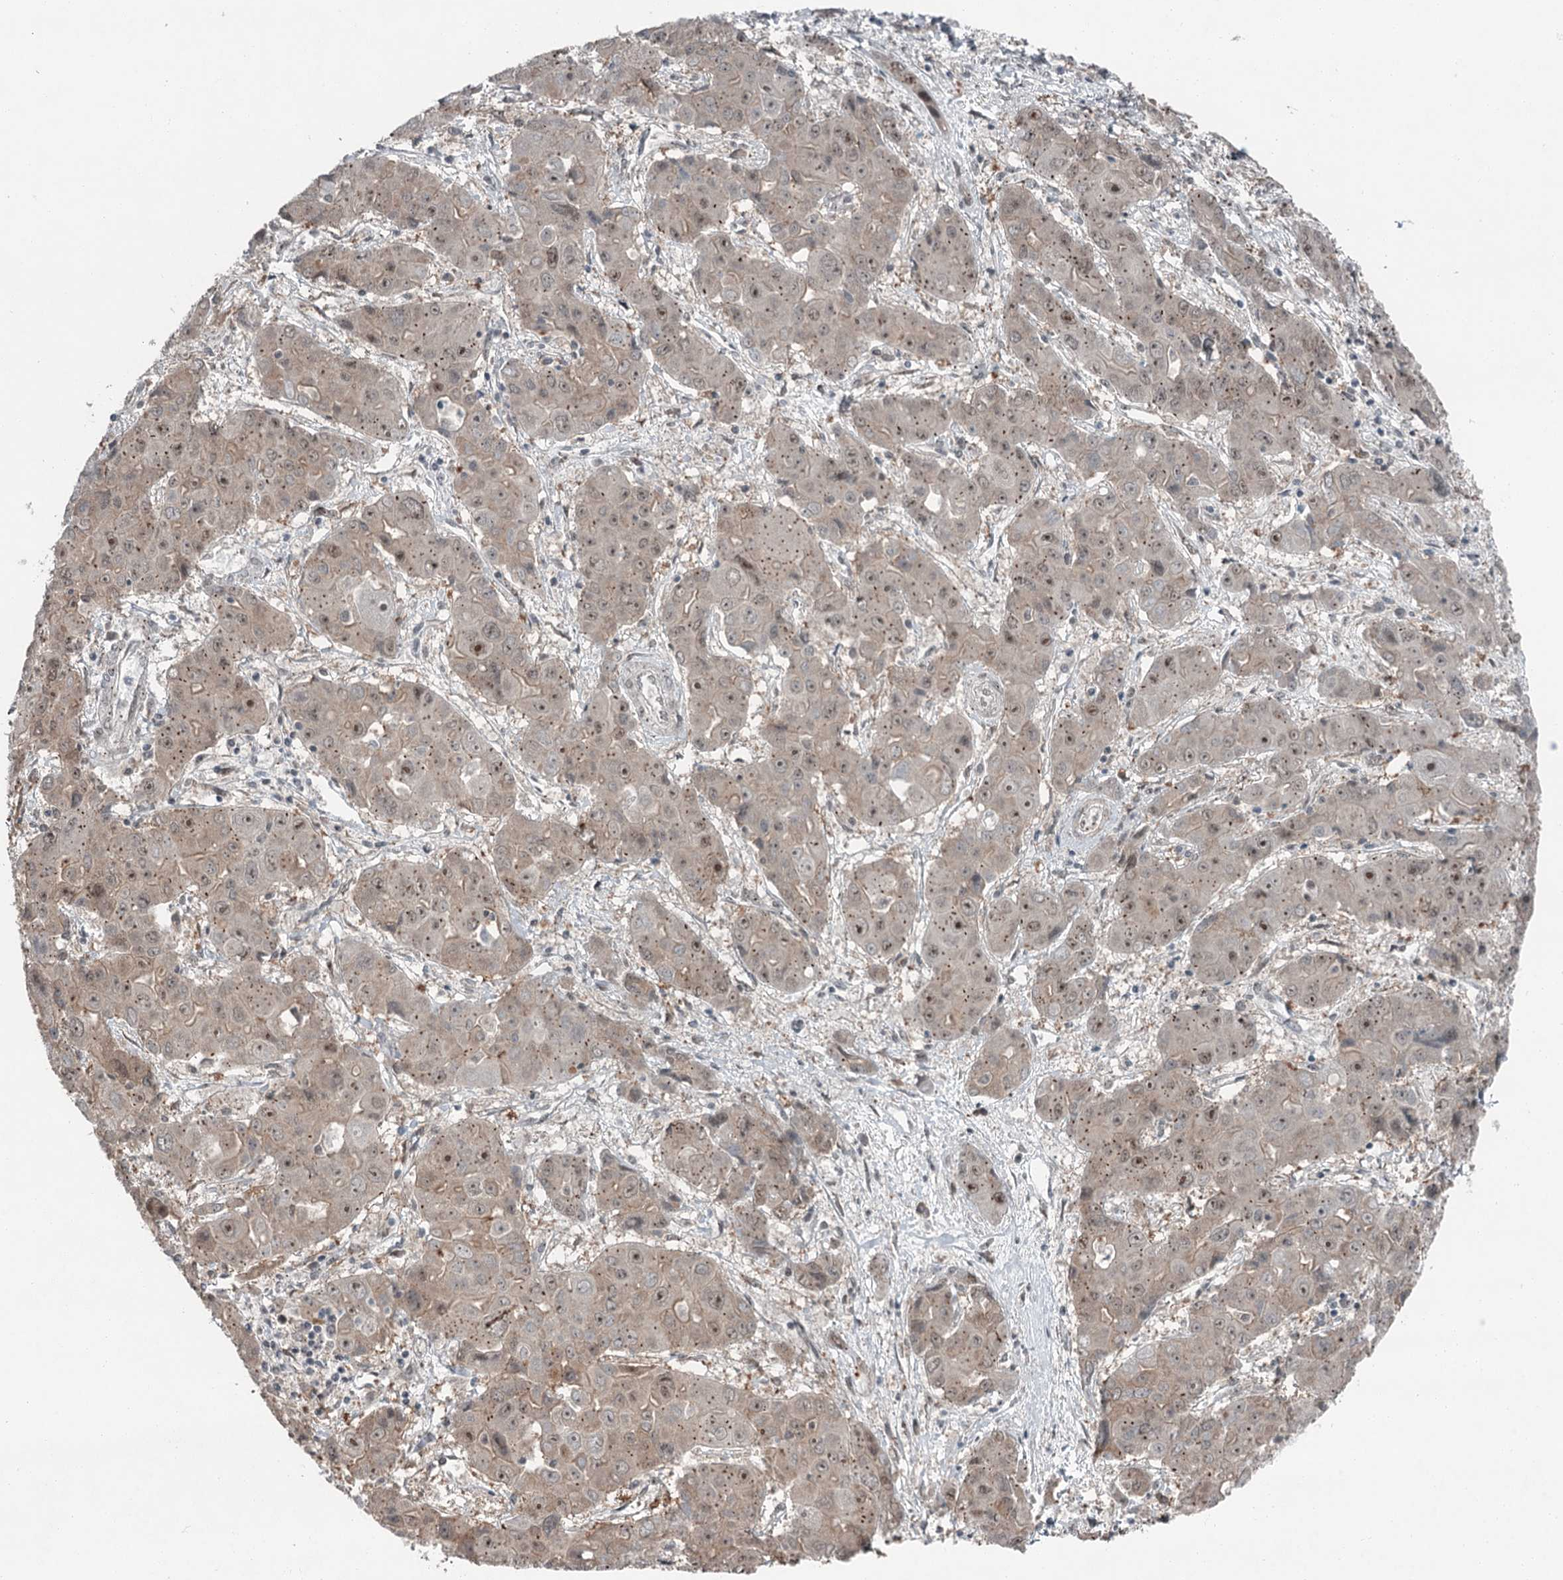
{"staining": {"intensity": "moderate", "quantity": "<25%", "location": "cytoplasmic/membranous,nuclear"}, "tissue": "liver cancer", "cell_type": "Tumor cells", "image_type": "cancer", "snomed": [{"axis": "morphology", "description": "Cholangiocarcinoma"}, {"axis": "topography", "description": "Liver"}], "caption": "Cholangiocarcinoma (liver) stained for a protein (brown) demonstrates moderate cytoplasmic/membranous and nuclear positive staining in approximately <25% of tumor cells.", "gene": "EXOSC1", "patient": {"sex": "male", "age": 67}}